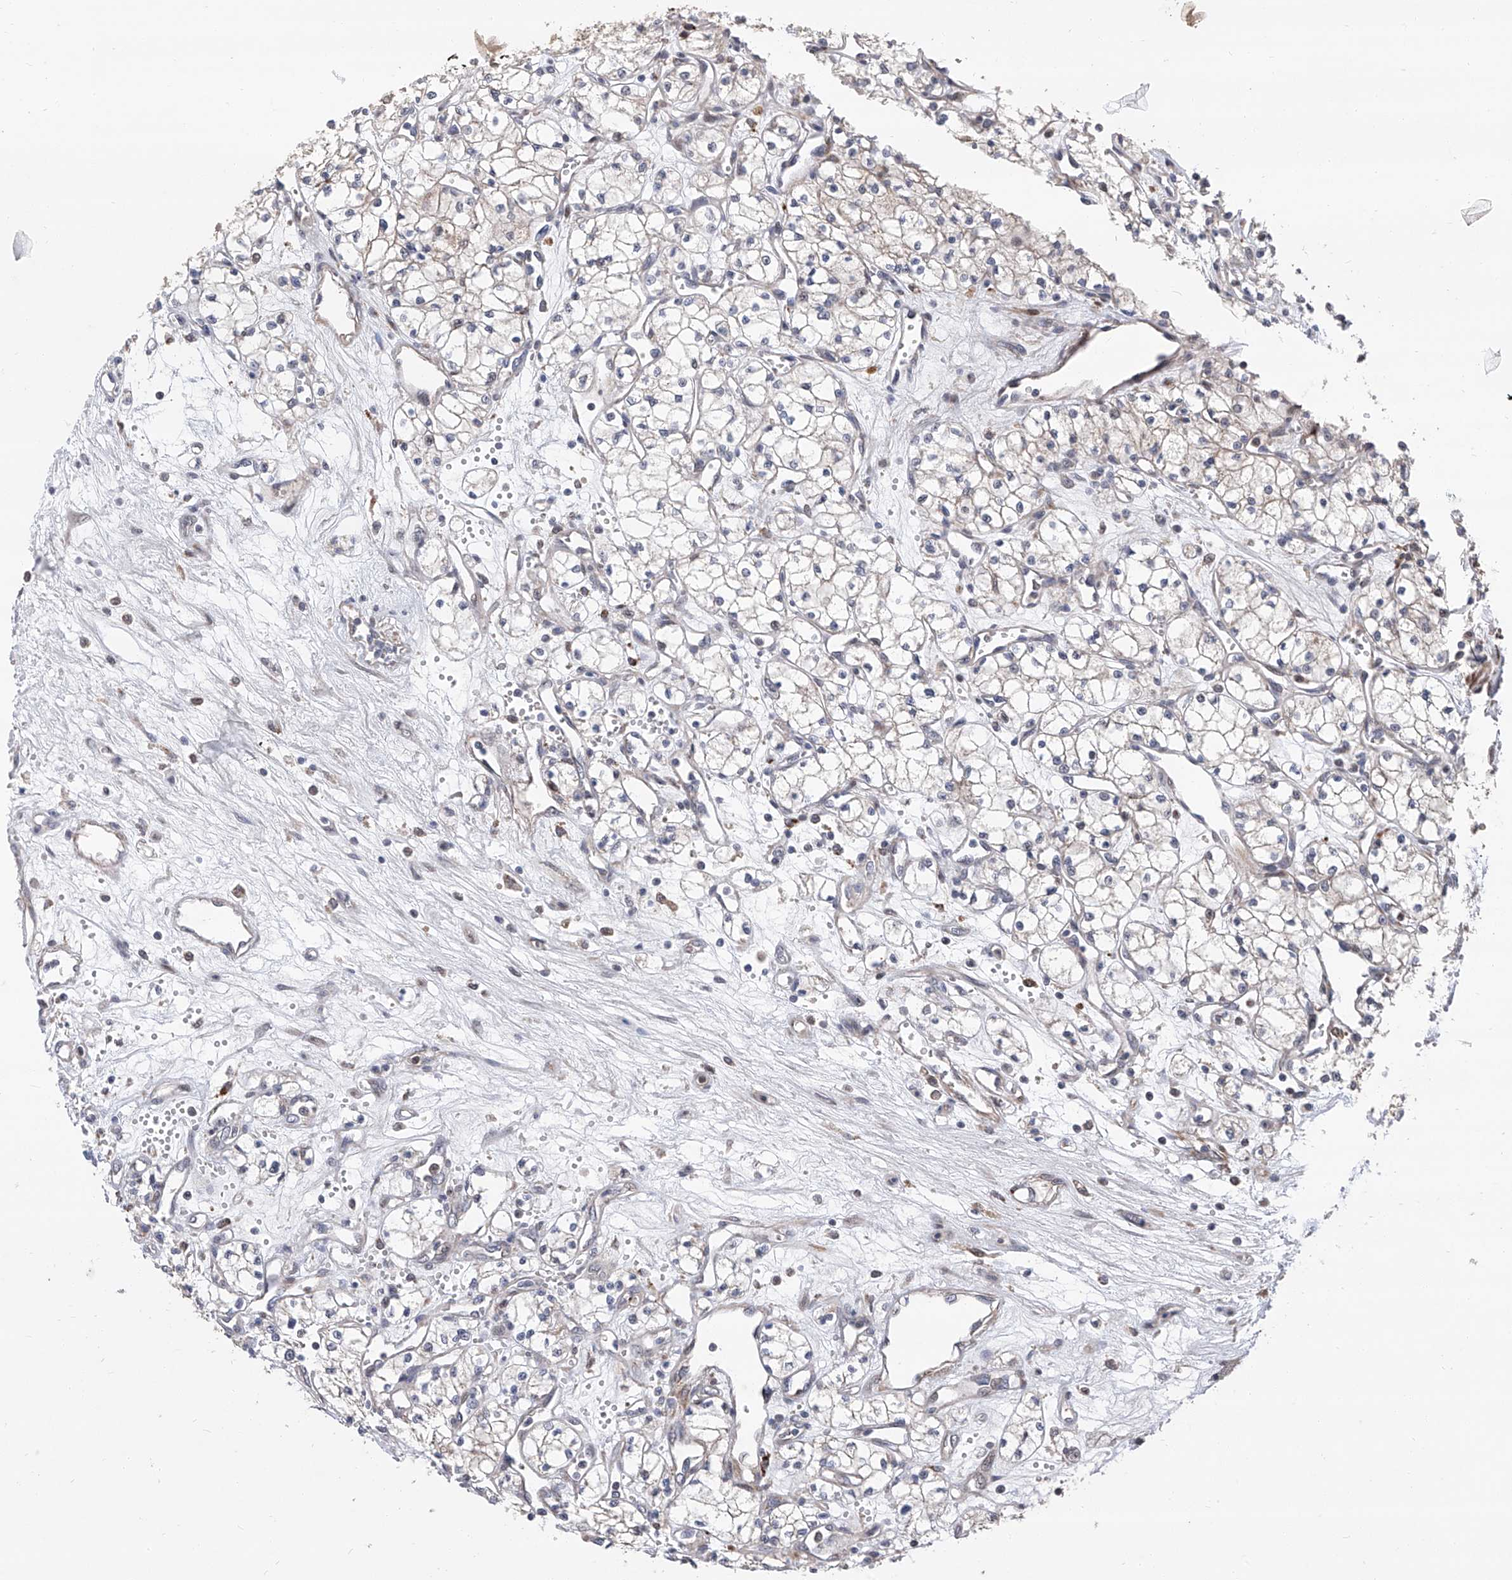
{"staining": {"intensity": "negative", "quantity": "none", "location": "none"}, "tissue": "renal cancer", "cell_type": "Tumor cells", "image_type": "cancer", "snomed": [{"axis": "morphology", "description": "Adenocarcinoma, NOS"}, {"axis": "topography", "description": "Kidney"}], "caption": "Adenocarcinoma (renal) stained for a protein using immunohistochemistry (IHC) exhibits no positivity tumor cells.", "gene": "FARP2", "patient": {"sex": "male", "age": 59}}